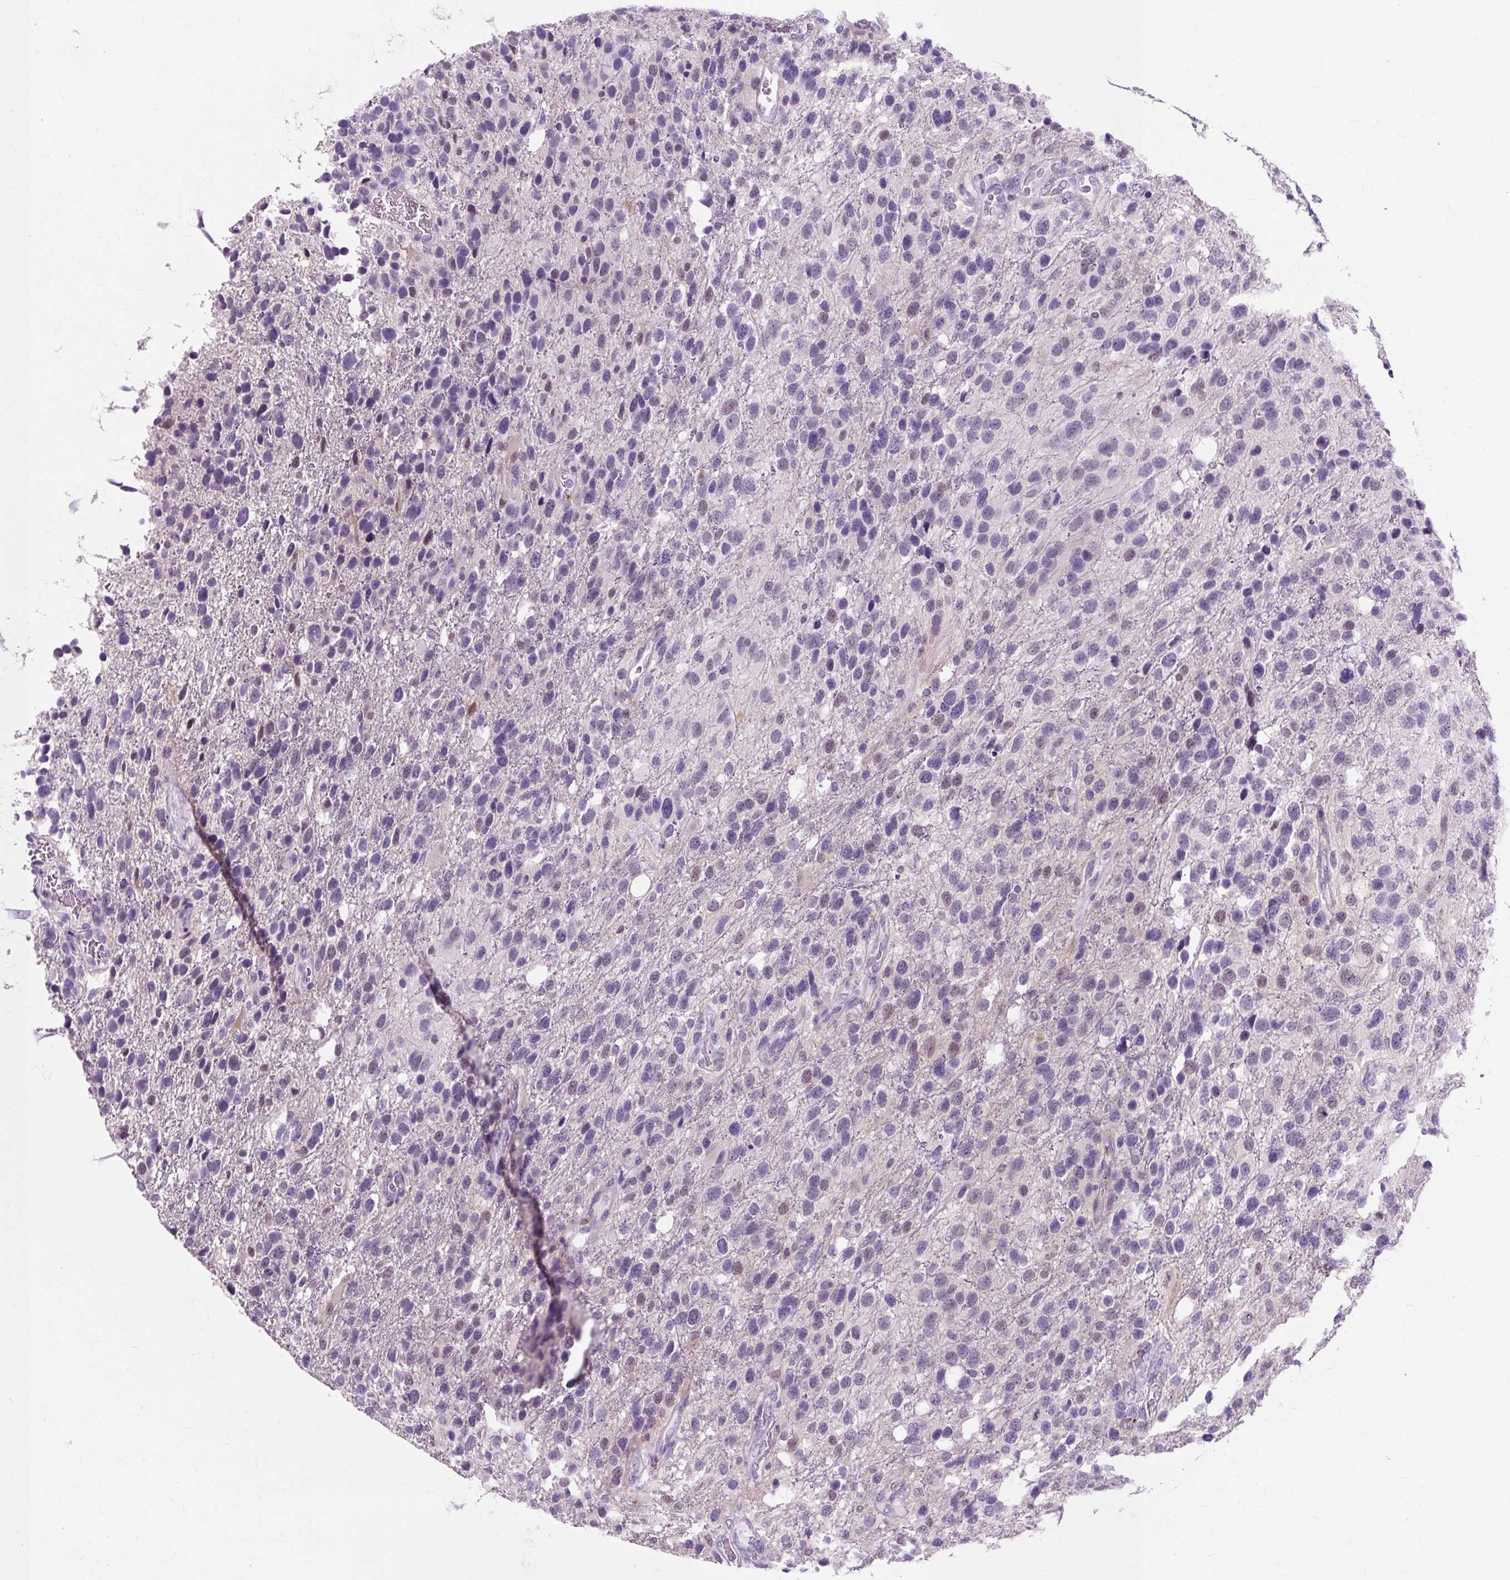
{"staining": {"intensity": "negative", "quantity": "none", "location": "none"}, "tissue": "glioma", "cell_type": "Tumor cells", "image_type": "cancer", "snomed": [{"axis": "morphology", "description": "Glioma, malignant, High grade"}, {"axis": "topography", "description": "Brain"}], "caption": "Immunohistochemistry of malignant glioma (high-grade) reveals no positivity in tumor cells.", "gene": "RYBP", "patient": {"sex": "female", "age": 58}}